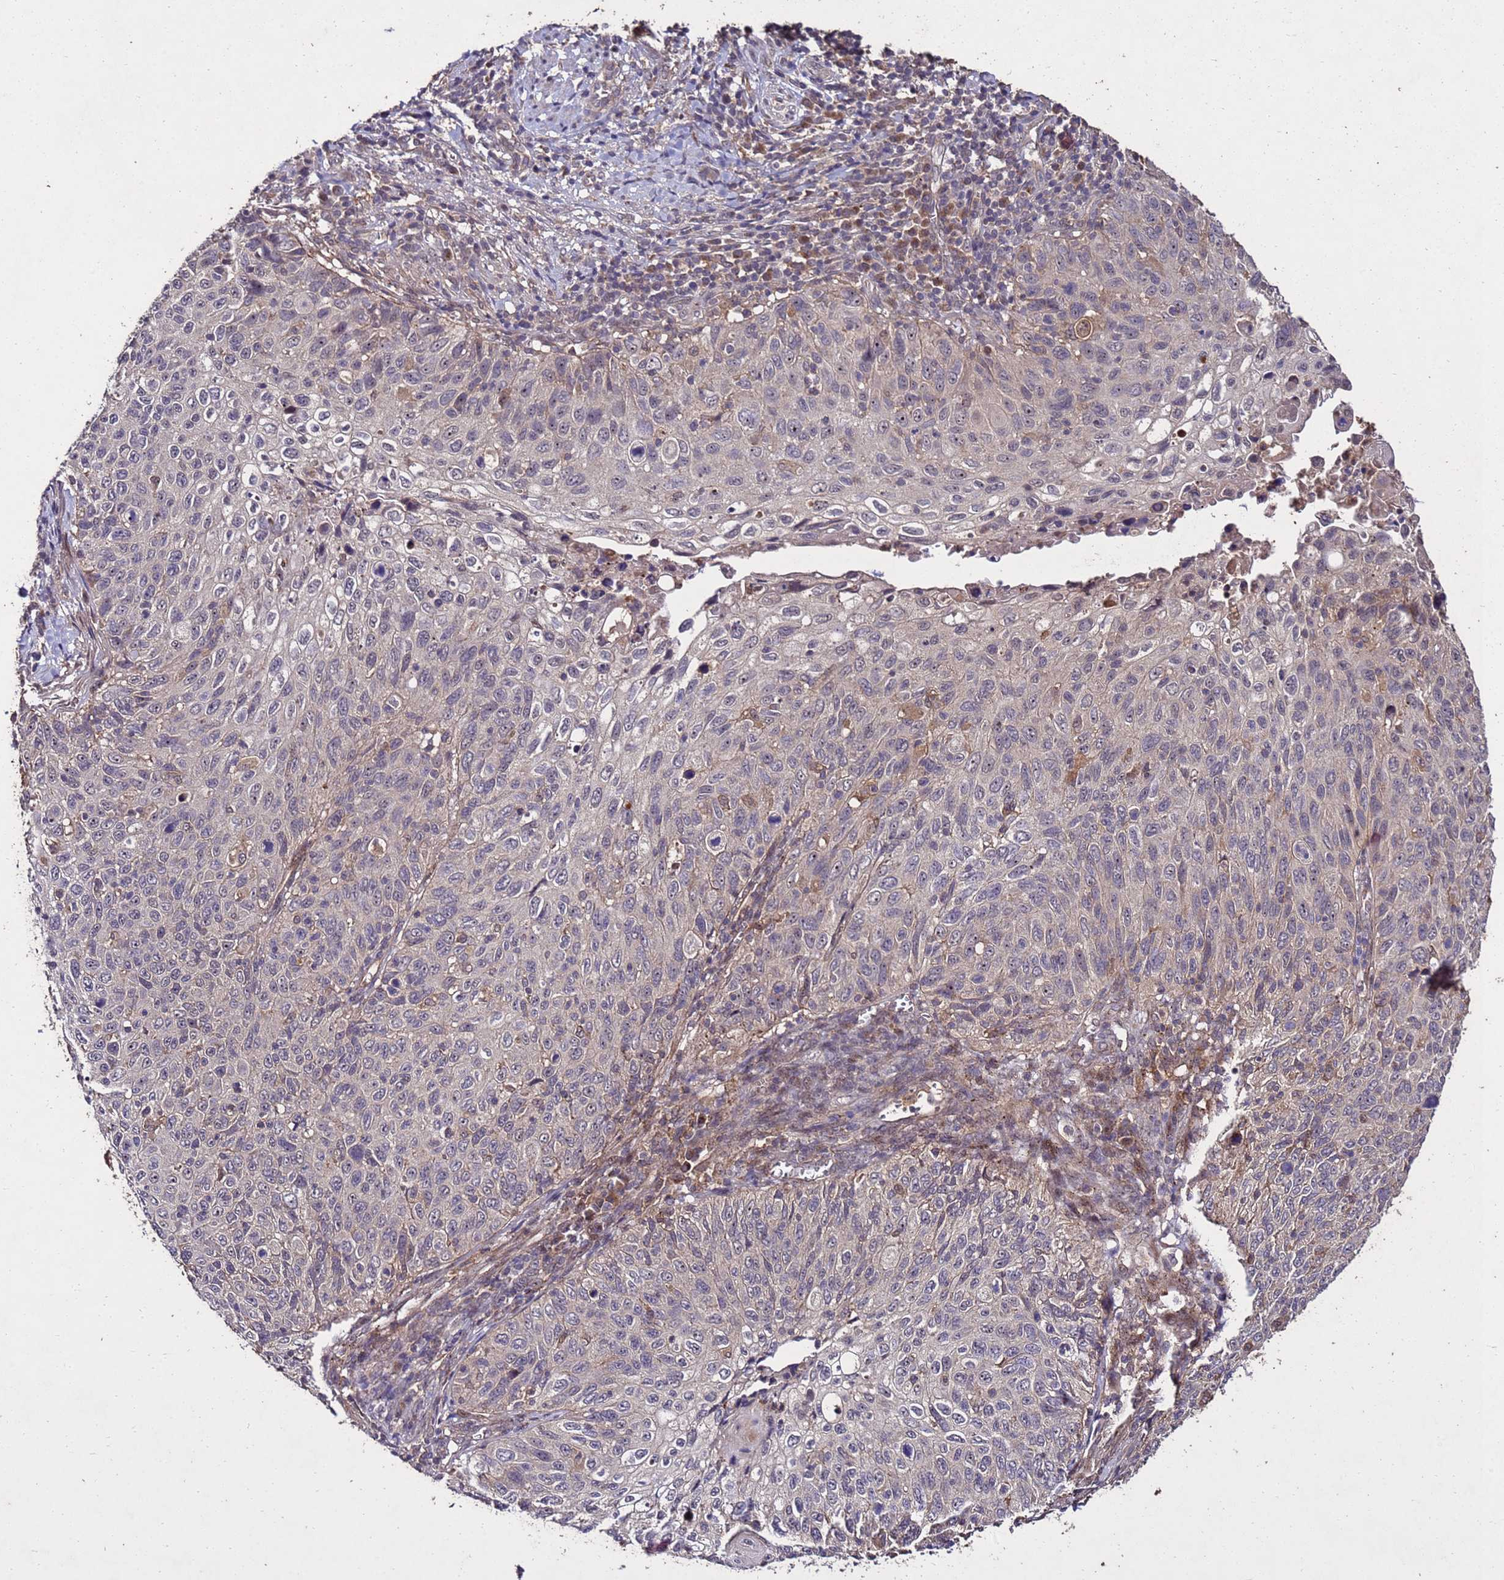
{"staining": {"intensity": "negative", "quantity": "none", "location": "none"}, "tissue": "cervical cancer", "cell_type": "Tumor cells", "image_type": "cancer", "snomed": [{"axis": "morphology", "description": "Squamous cell carcinoma, NOS"}, {"axis": "topography", "description": "Cervix"}], "caption": "An immunohistochemistry photomicrograph of squamous cell carcinoma (cervical) is shown. There is no staining in tumor cells of squamous cell carcinoma (cervical).", "gene": "TOR4A", "patient": {"sex": "female", "age": 70}}